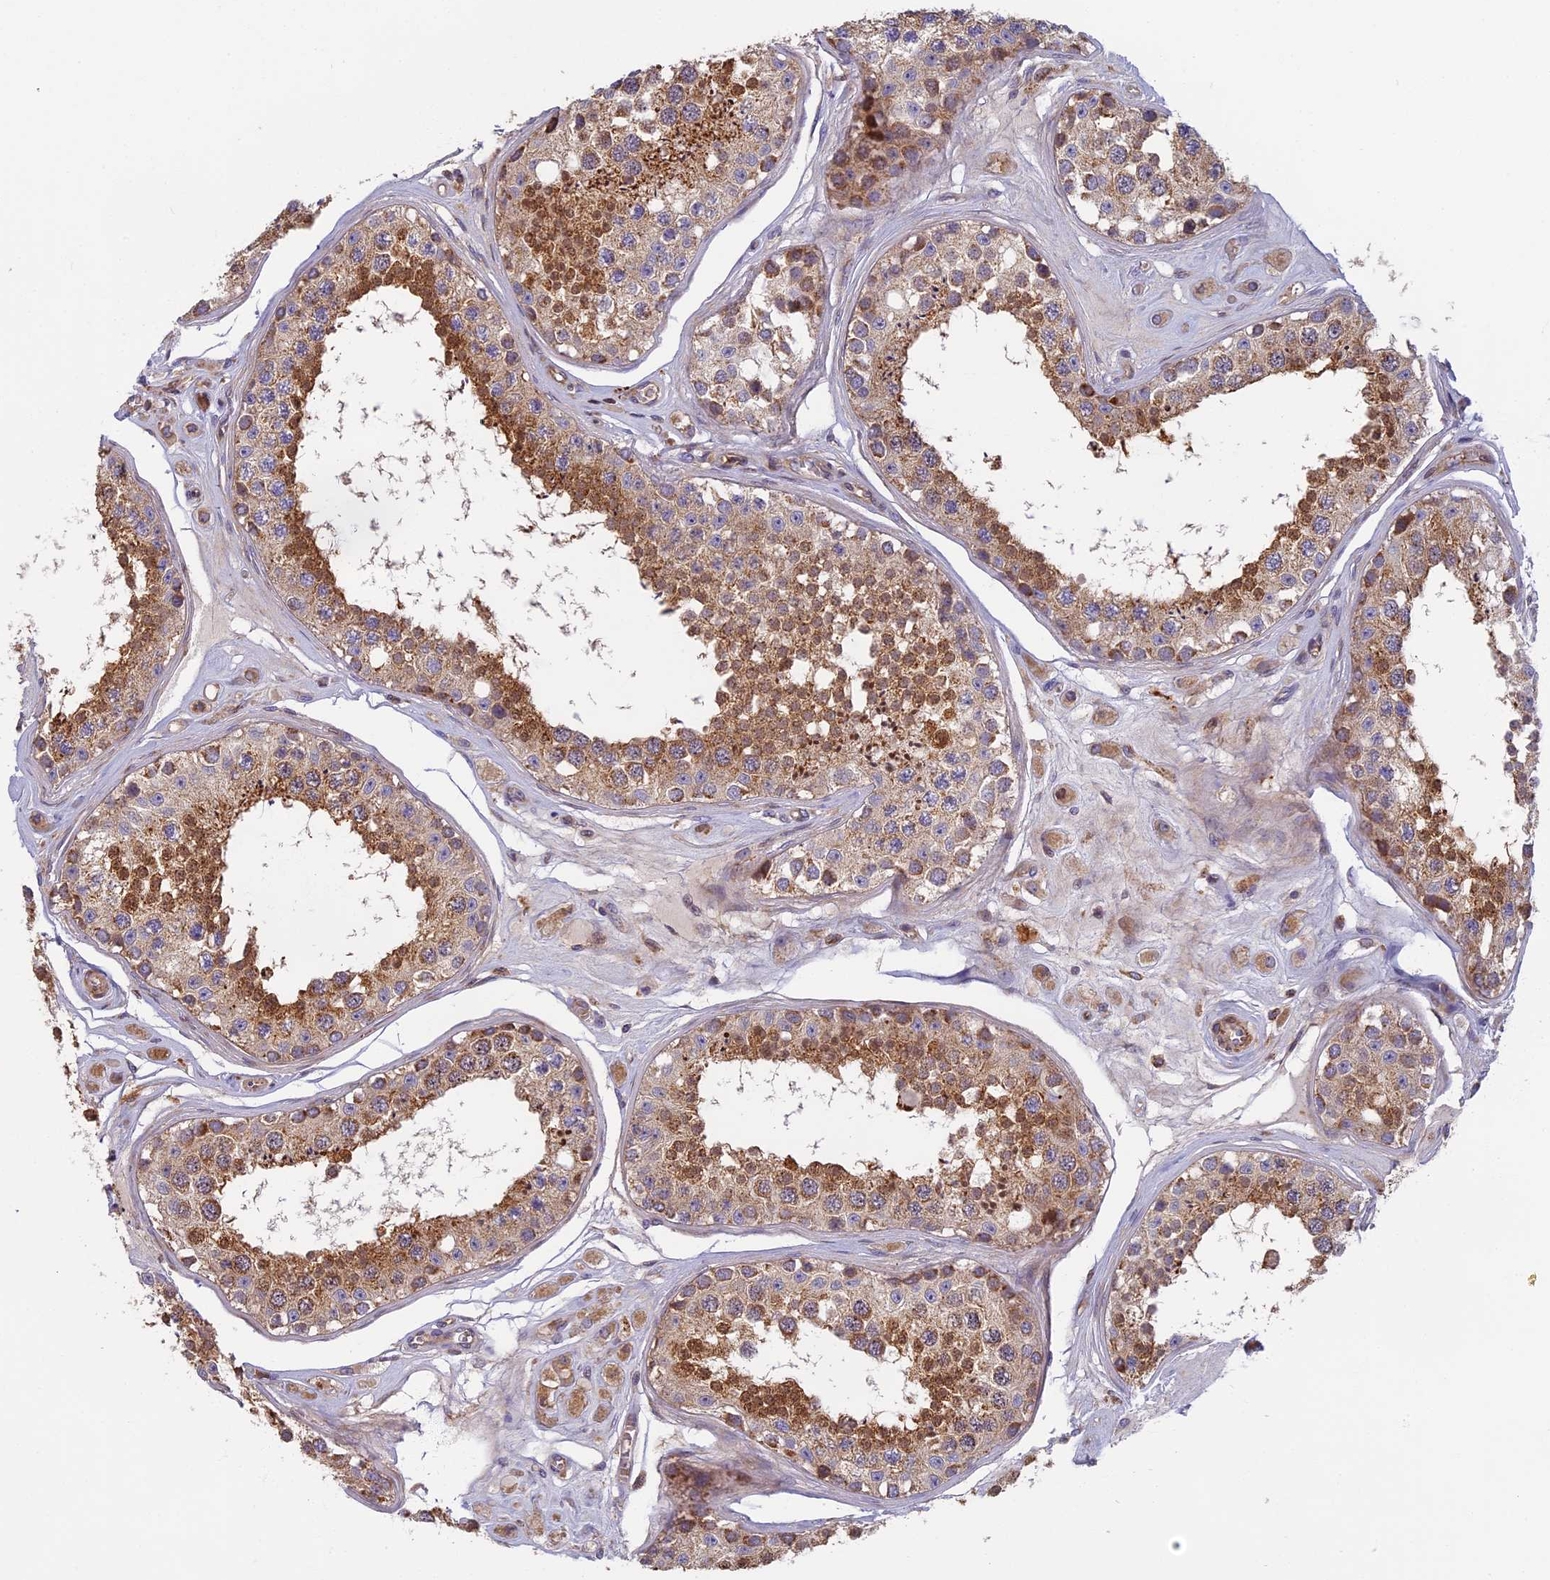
{"staining": {"intensity": "strong", "quantity": "25%-75%", "location": "cytoplasmic/membranous"}, "tissue": "testis", "cell_type": "Cells in seminiferous ducts", "image_type": "normal", "snomed": [{"axis": "morphology", "description": "Normal tissue, NOS"}, {"axis": "topography", "description": "Testis"}], "caption": "Human testis stained for a protein (brown) displays strong cytoplasmic/membranous positive expression in approximately 25%-75% of cells in seminiferous ducts.", "gene": "EDAR", "patient": {"sex": "male", "age": 25}}